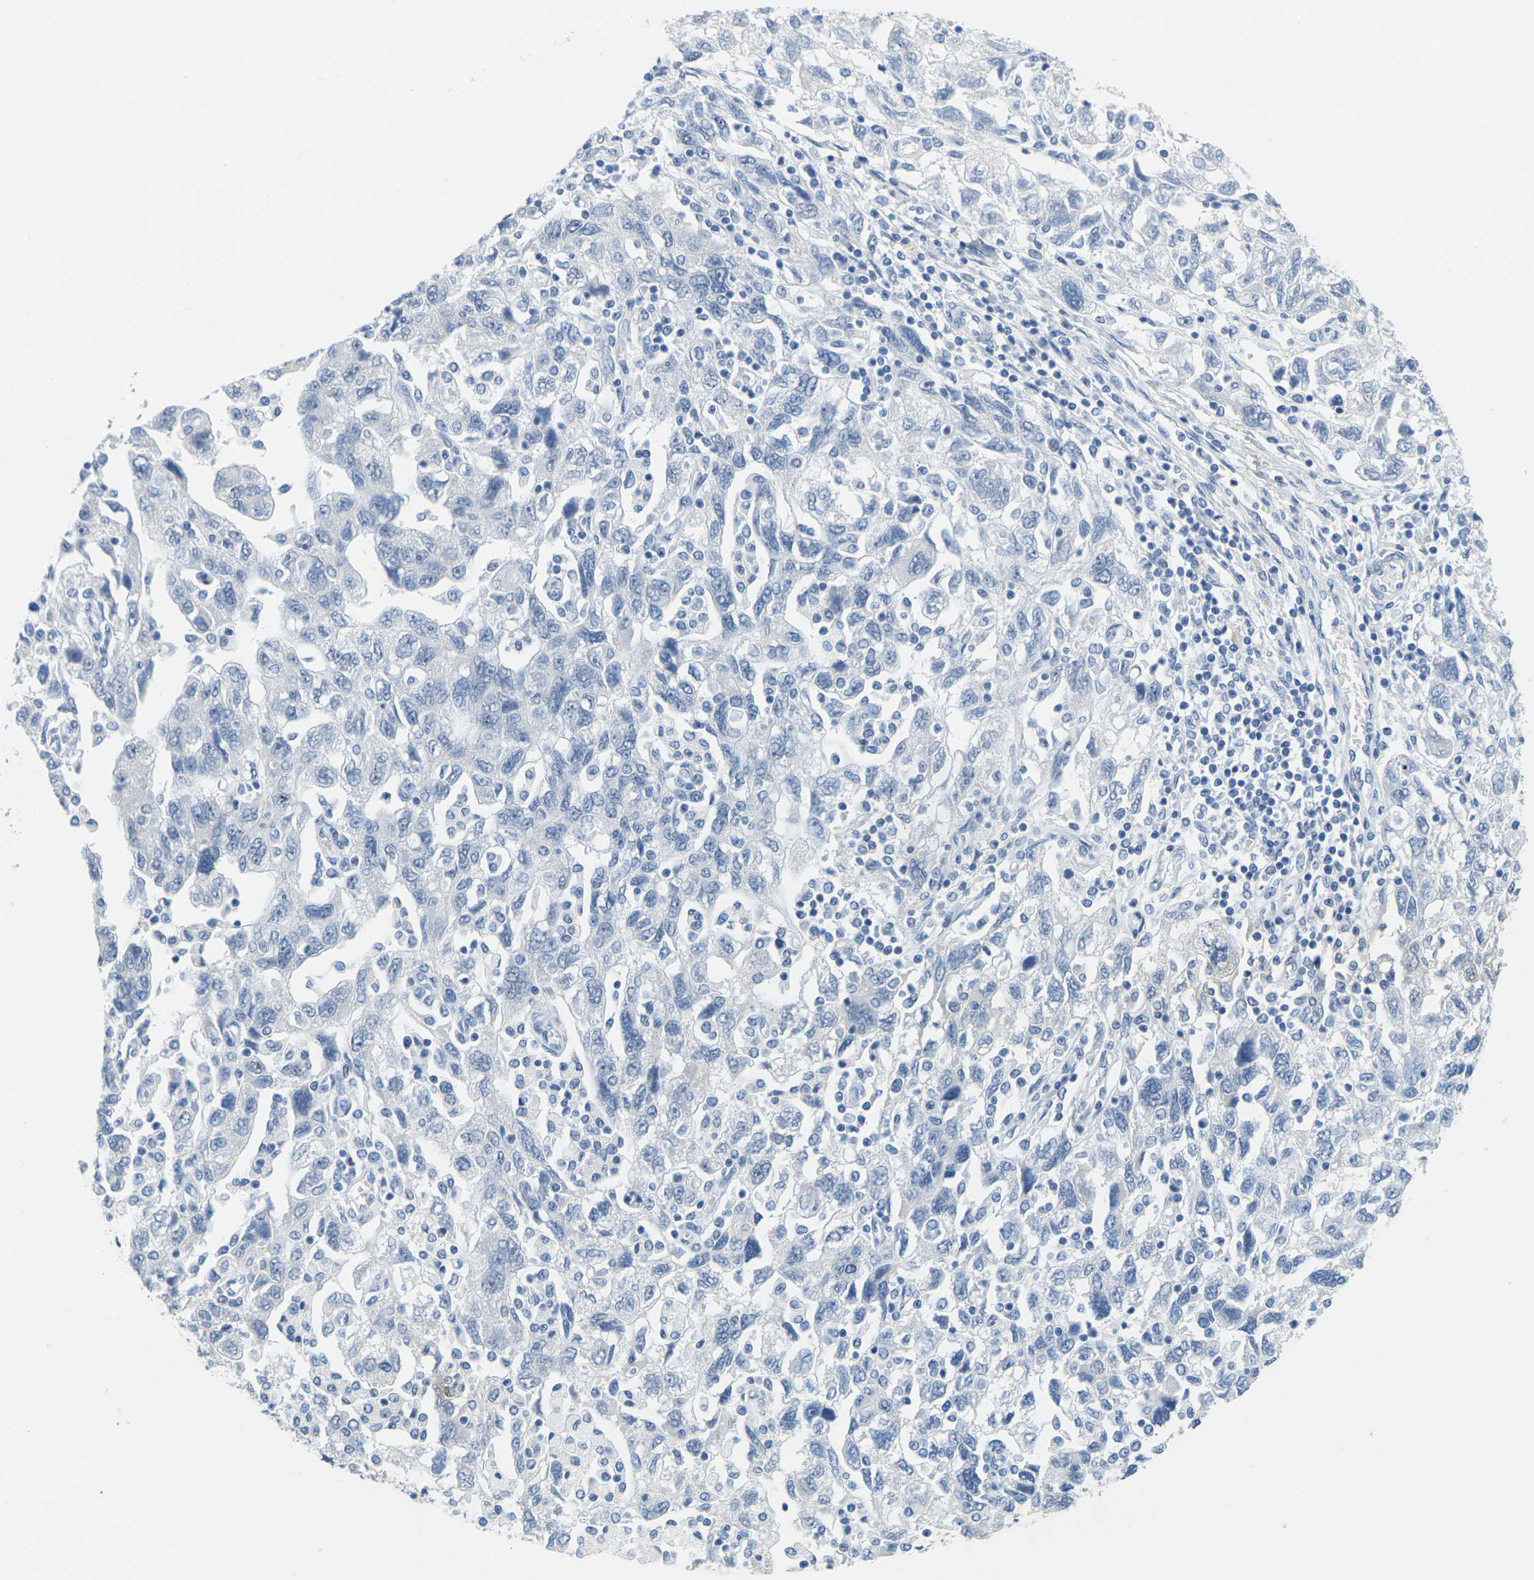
{"staining": {"intensity": "negative", "quantity": "none", "location": "none"}, "tissue": "ovarian cancer", "cell_type": "Tumor cells", "image_type": "cancer", "snomed": [{"axis": "morphology", "description": "Carcinoma, NOS"}, {"axis": "morphology", "description": "Cystadenocarcinoma, serous, NOS"}, {"axis": "topography", "description": "Ovary"}], "caption": "Ovarian carcinoma was stained to show a protein in brown. There is no significant expression in tumor cells. Nuclei are stained in blue.", "gene": "CTAG1A", "patient": {"sex": "female", "age": 69}}